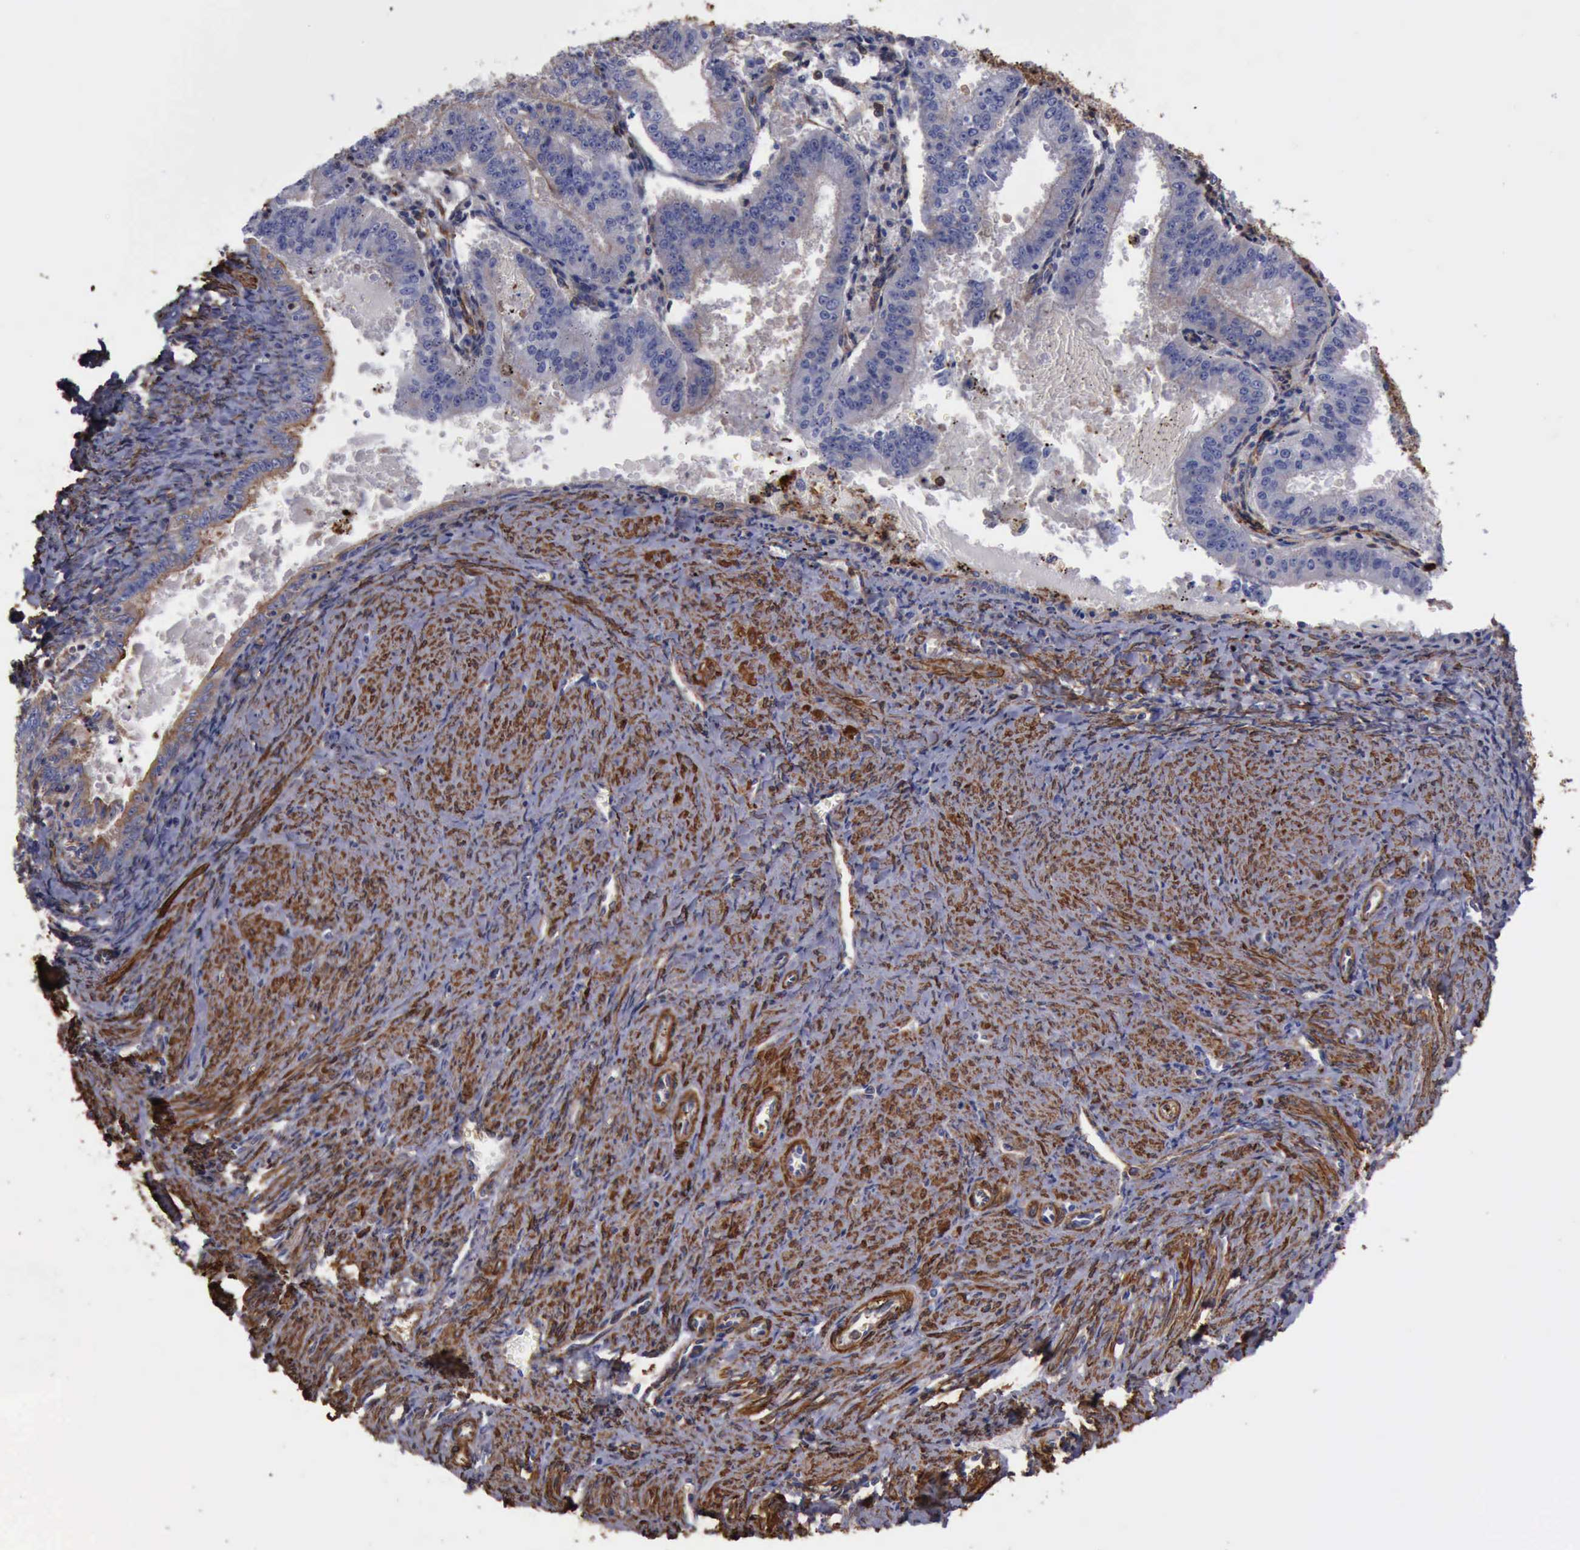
{"staining": {"intensity": "negative", "quantity": "none", "location": "none"}, "tissue": "endometrial cancer", "cell_type": "Tumor cells", "image_type": "cancer", "snomed": [{"axis": "morphology", "description": "Adenocarcinoma, NOS"}, {"axis": "topography", "description": "Endometrium"}], "caption": "The immunohistochemistry histopathology image has no significant staining in tumor cells of endometrial cancer (adenocarcinoma) tissue. (Brightfield microscopy of DAB IHC at high magnification).", "gene": "FLNA", "patient": {"sex": "female", "age": 66}}